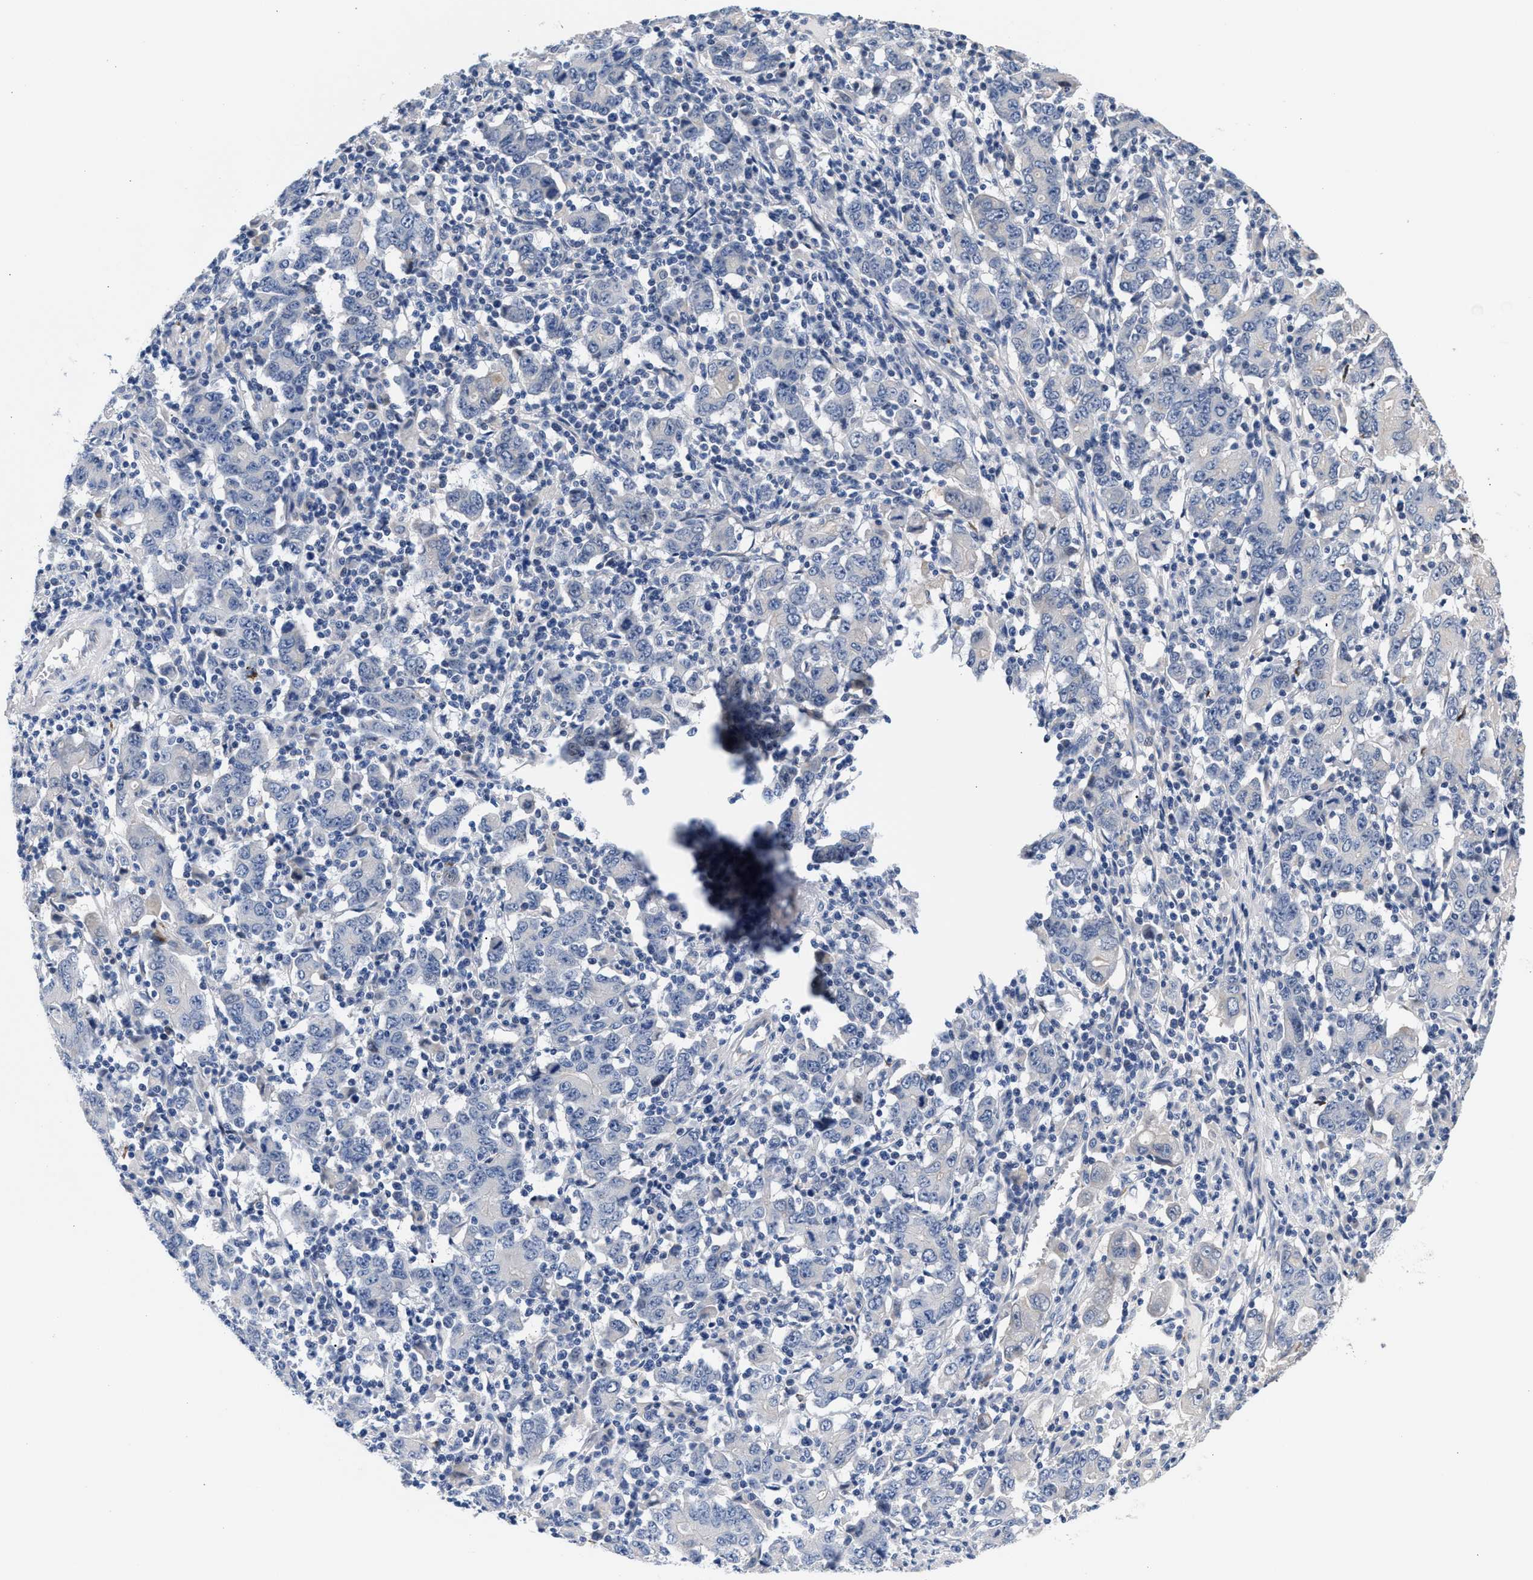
{"staining": {"intensity": "negative", "quantity": "none", "location": "none"}, "tissue": "stomach cancer", "cell_type": "Tumor cells", "image_type": "cancer", "snomed": [{"axis": "morphology", "description": "Adenocarcinoma, NOS"}, {"axis": "topography", "description": "Stomach, upper"}], "caption": "High power microscopy micrograph of an IHC image of stomach cancer (adenocarcinoma), revealing no significant staining in tumor cells. The staining was performed using DAB (3,3'-diaminobenzidine) to visualize the protein expression in brown, while the nuclei were stained in blue with hematoxylin (Magnification: 20x).", "gene": "ACTL7B", "patient": {"sex": "male", "age": 69}}